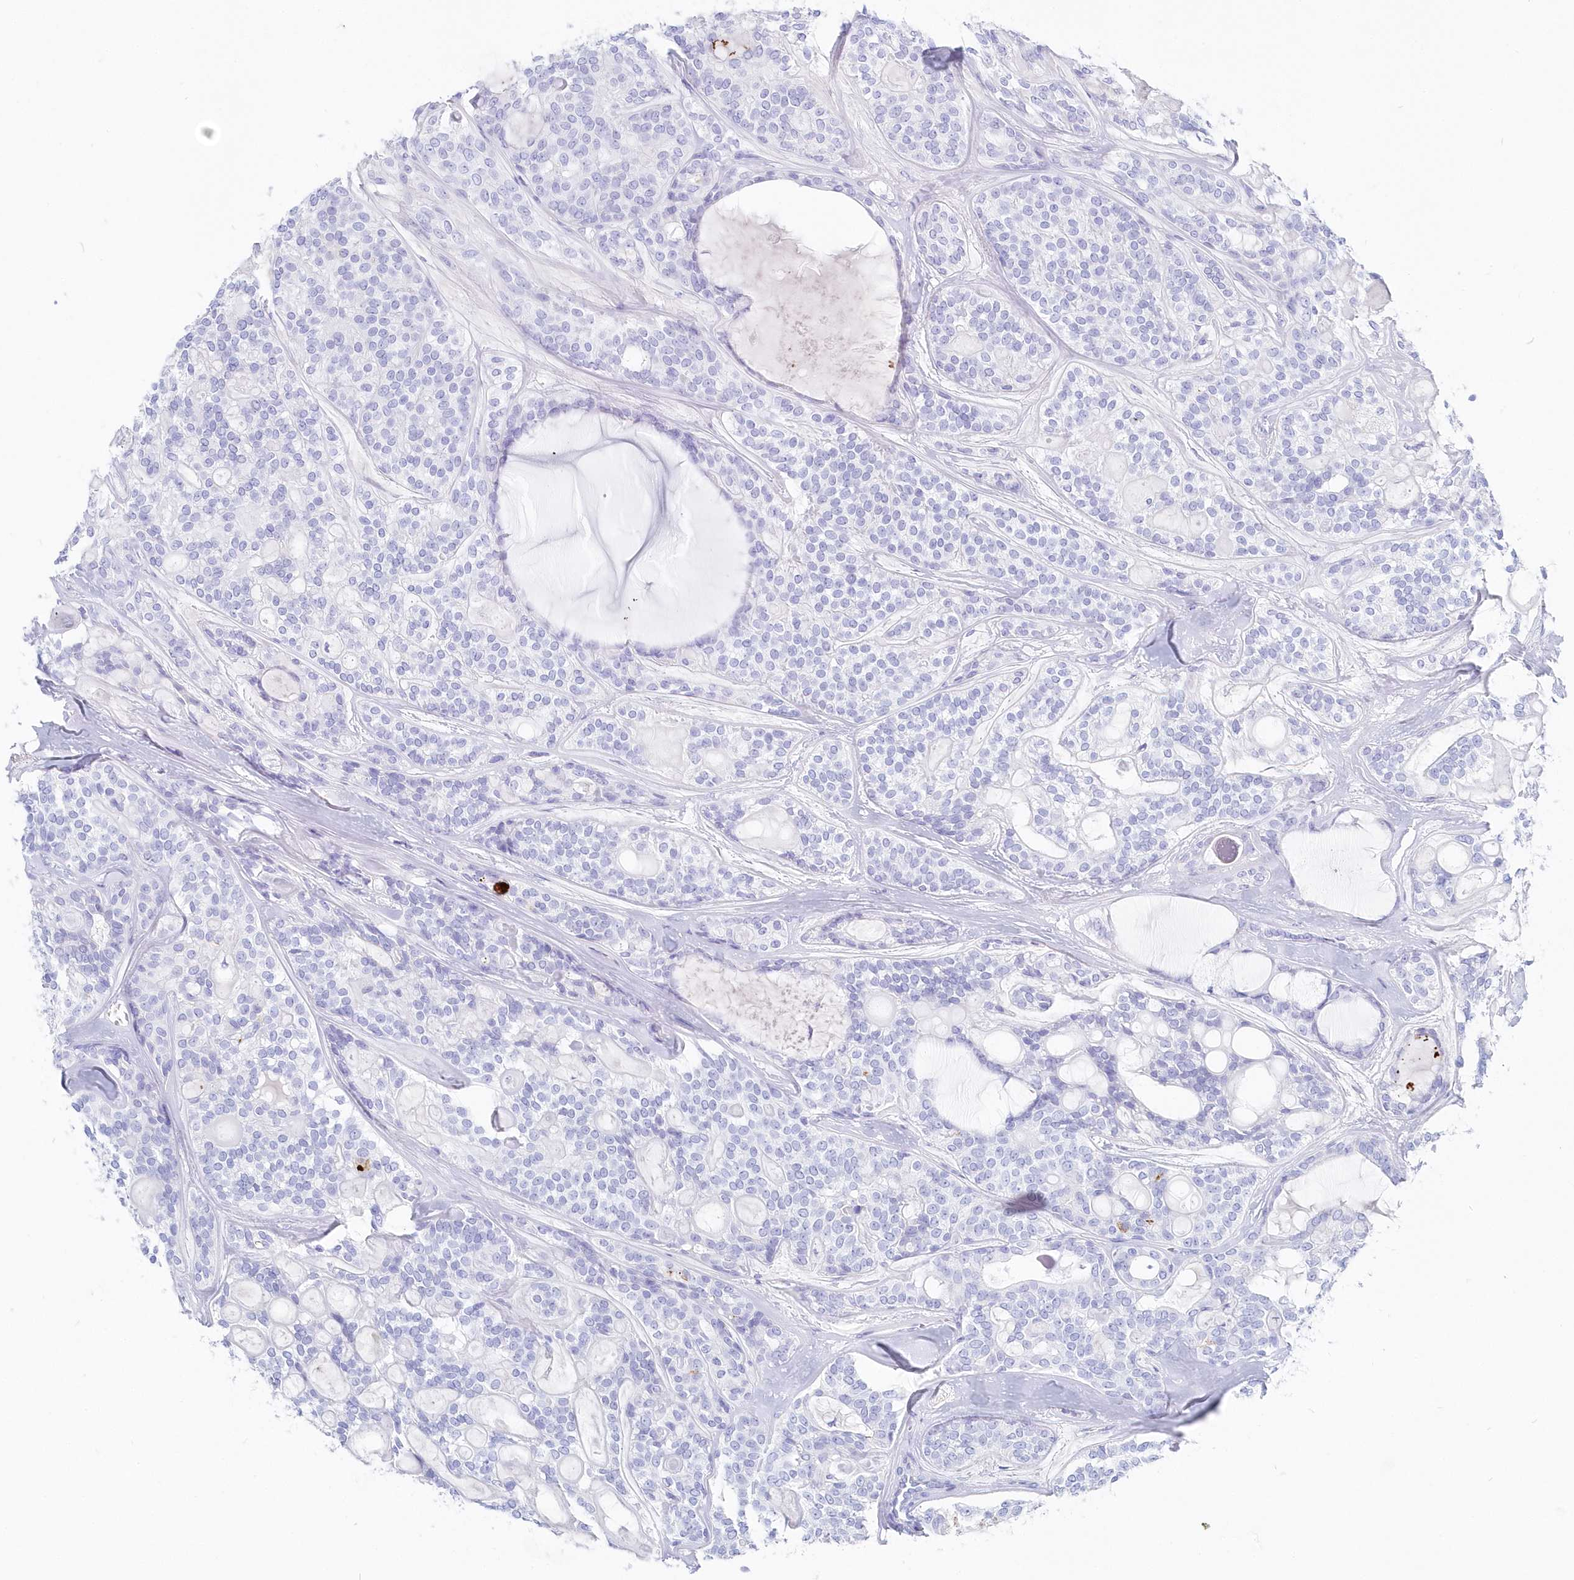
{"staining": {"intensity": "negative", "quantity": "none", "location": "none"}, "tissue": "head and neck cancer", "cell_type": "Tumor cells", "image_type": "cancer", "snomed": [{"axis": "morphology", "description": "Adenocarcinoma, NOS"}, {"axis": "topography", "description": "Head-Neck"}], "caption": "The immunohistochemistry (IHC) photomicrograph has no significant staining in tumor cells of adenocarcinoma (head and neck) tissue.", "gene": "CSNK1G2", "patient": {"sex": "male", "age": 66}}